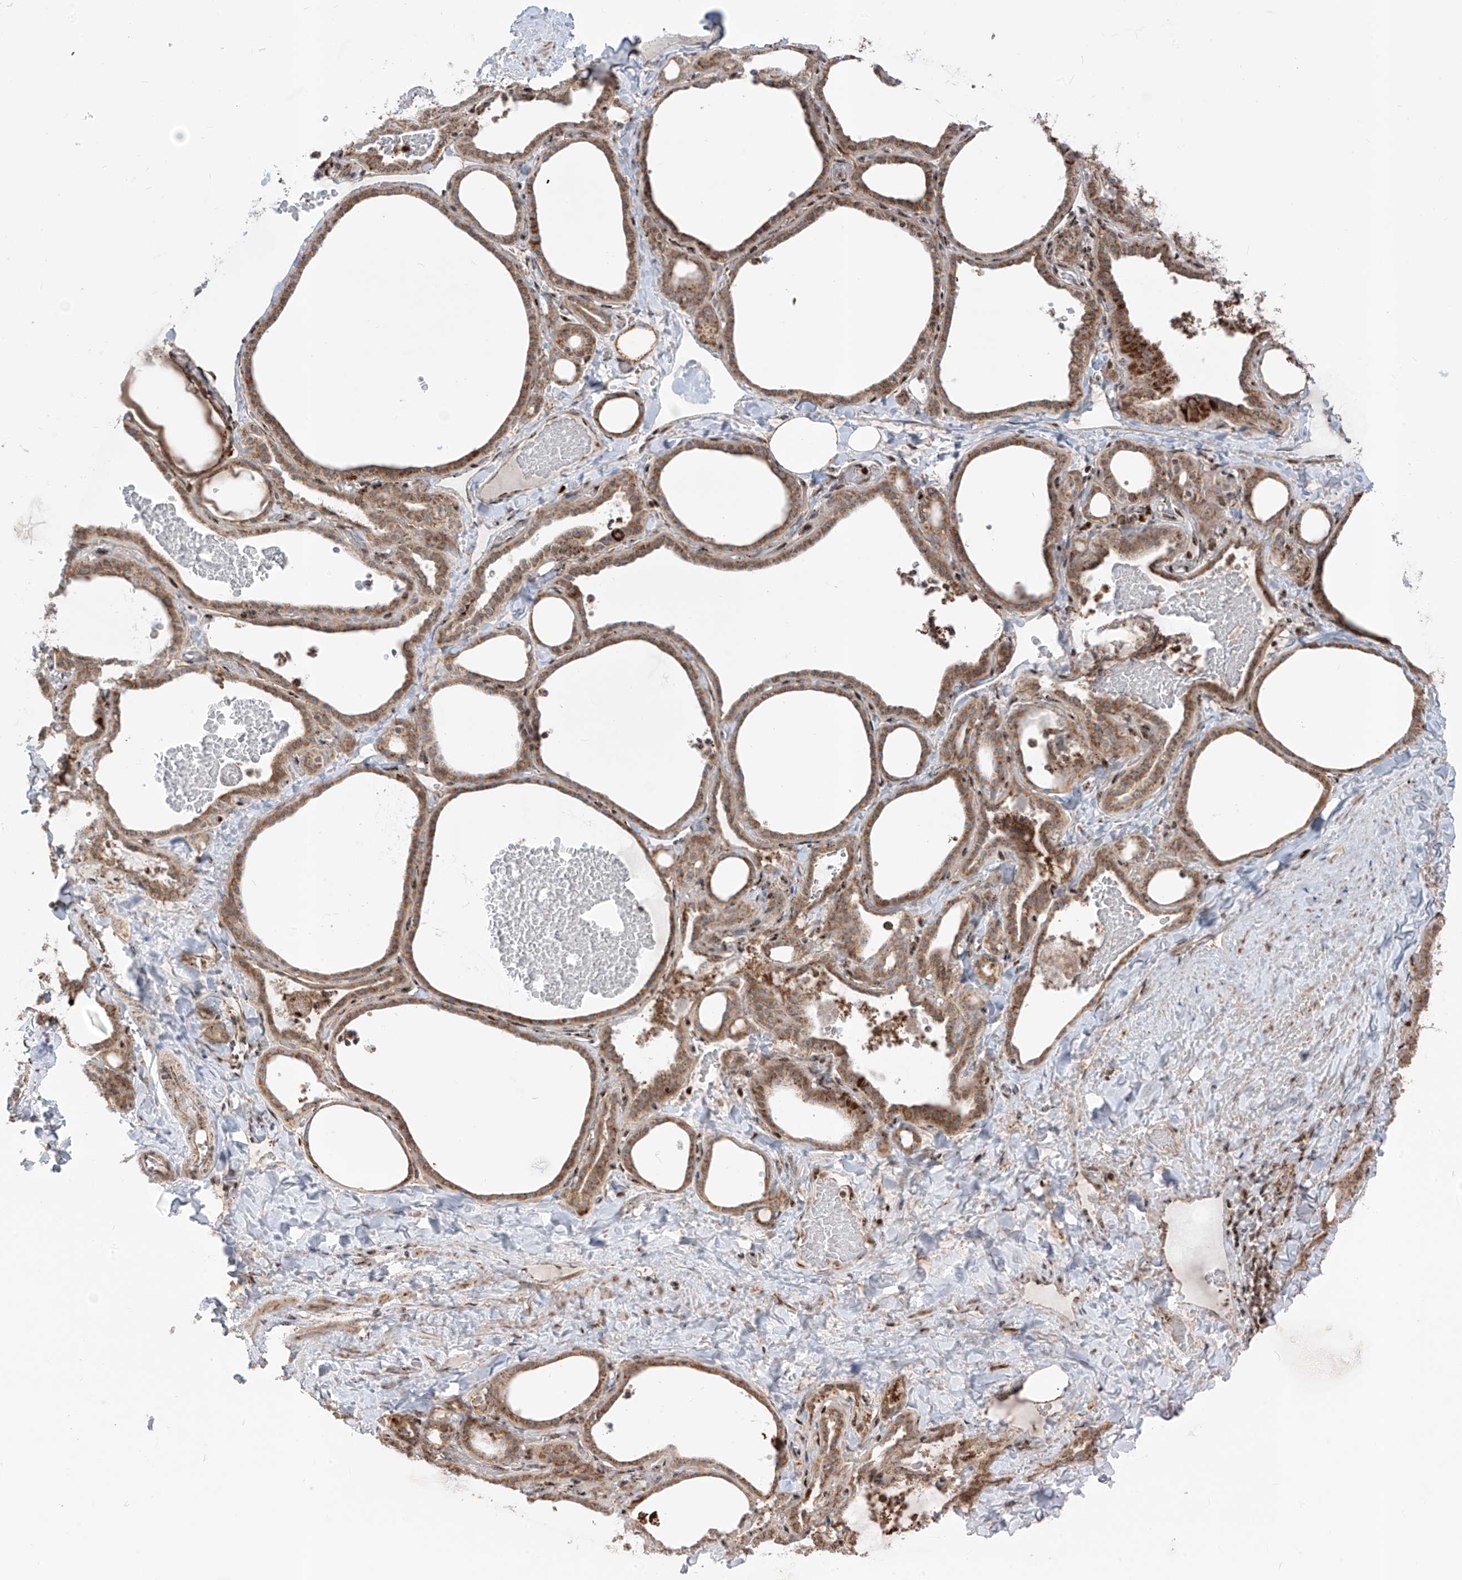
{"staining": {"intensity": "moderate", "quantity": ">75%", "location": "cytoplasmic/membranous"}, "tissue": "thyroid gland", "cell_type": "Glandular cells", "image_type": "normal", "snomed": [{"axis": "morphology", "description": "Normal tissue, NOS"}, {"axis": "topography", "description": "Thyroid gland"}], "caption": "Moderate cytoplasmic/membranous expression for a protein is identified in approximately >75% of glandular cells of unremarkable thyroid gland using IHC.", "gene": "ZBTB8A", "patient": {"sex": "female", "age": 22}}